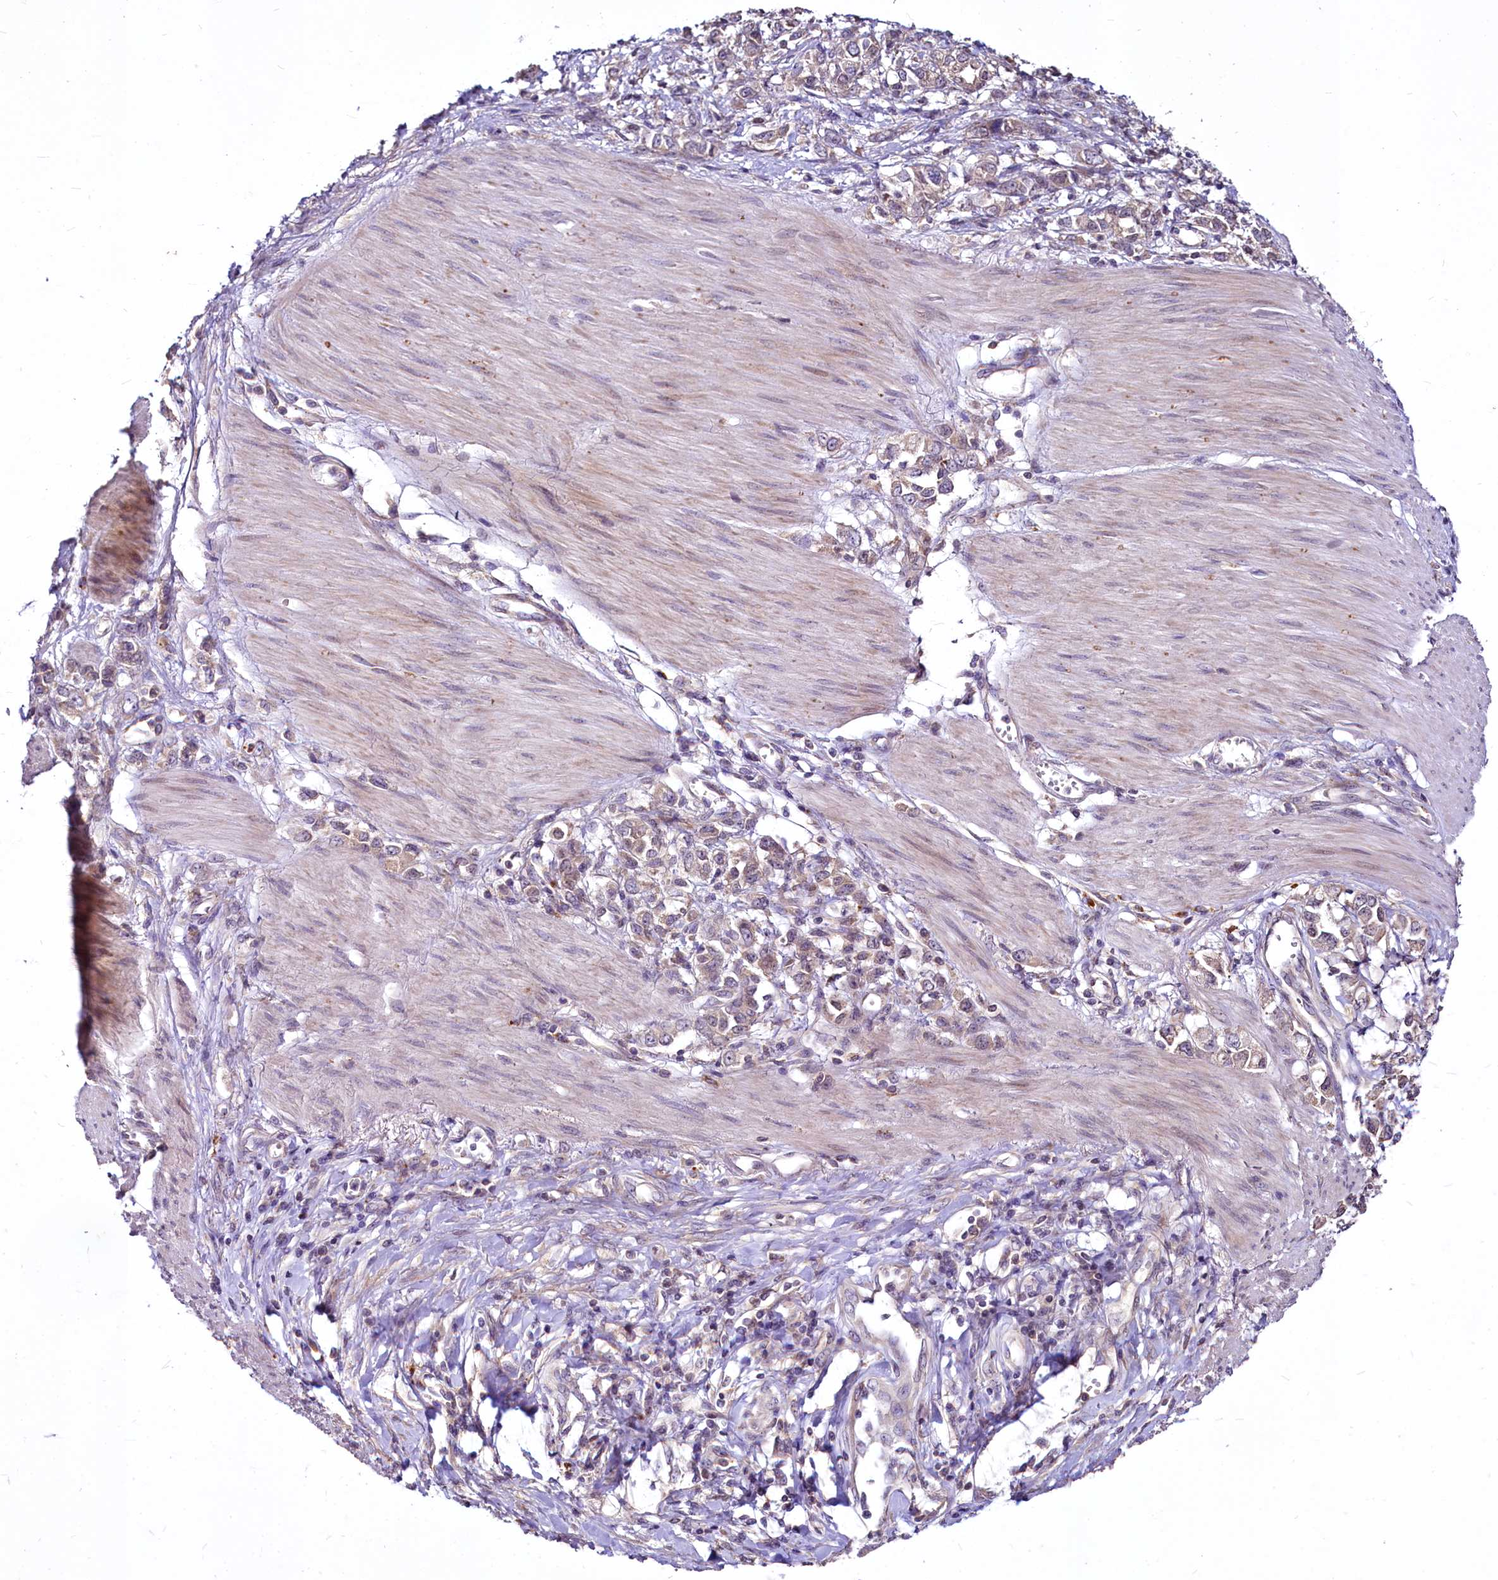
{"staining": {"intensity": "weak", "quantity": "25%-75%", "location": "cytoplasmic/membranous"}, "tissue": "stomach cancer", "cell_type": "Tumor cells", "image_type": "cancer", "snomed": [{"axis": "morphology", "description": "Adenocarcinoma, NOS"}, {"axis": "topography", "description": "Stomach"}], "caption": "A photomicrograph showing weak cytoplasmic/membranous staining in approximately 25%-75% of tumor cells in stomach cancer, as visualized by brown immunohistochemical staining.", "gene": "C11orf86", "patient": {"sex": "female", "age": 76}}